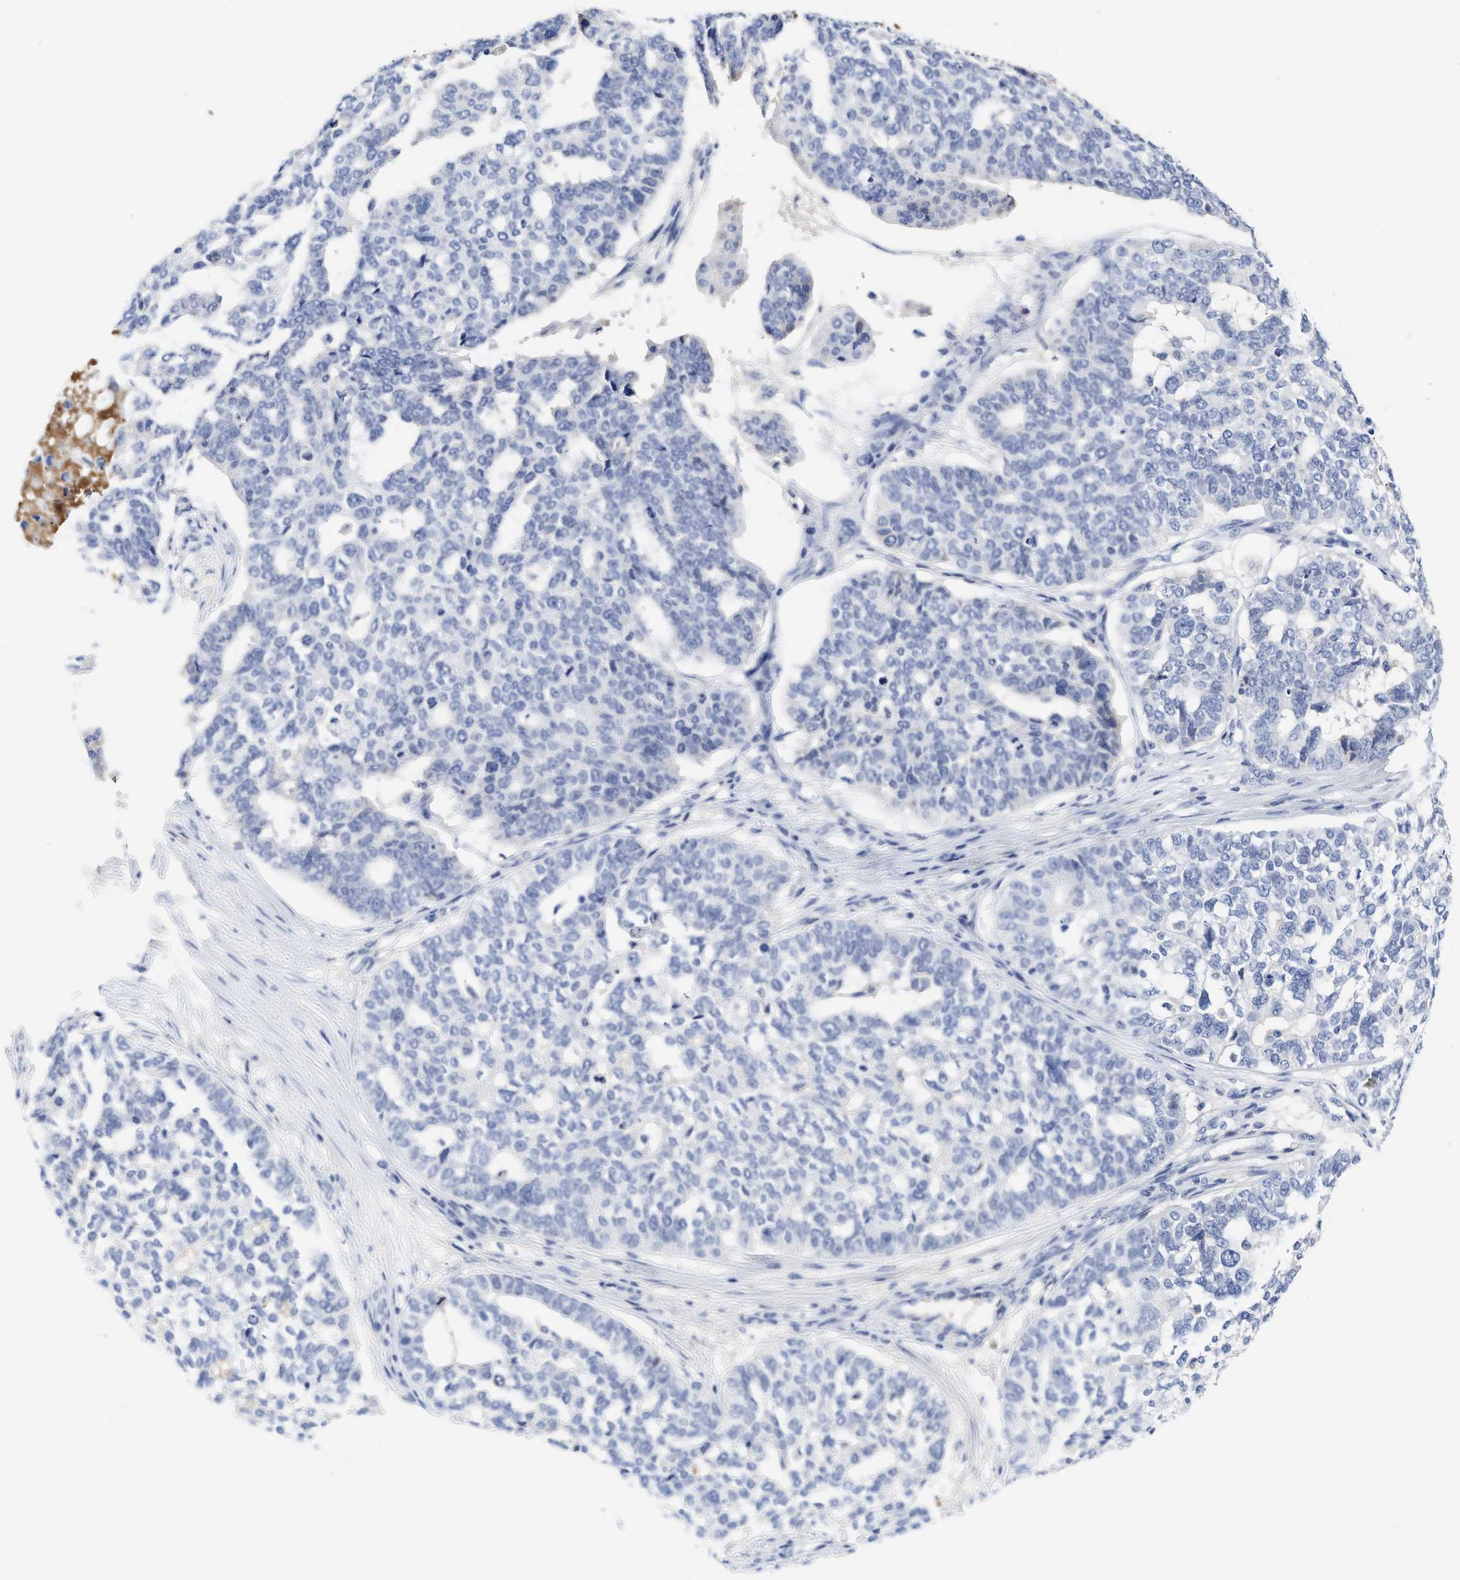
{"staining": {"intensity": "negative", "quantity": "none", "location": "none"}, "tissue": "ovarian cancer", "cell_type": "Tumor cells", "image_type": "cancer", "snomed": [{"axis": "morphology", "description": "Cystadenocarcinoma, serous, NOS"}, {"axis": "topography", "description": "Ovary"}], "caption": "Immunohistochemistry (IHC) of human ovarian cancer (serous cystadenocarcinoma) exhibits no positivity in tumor cells.", "gene": "C2", "patient": {"sex": "female", "age": 59}}